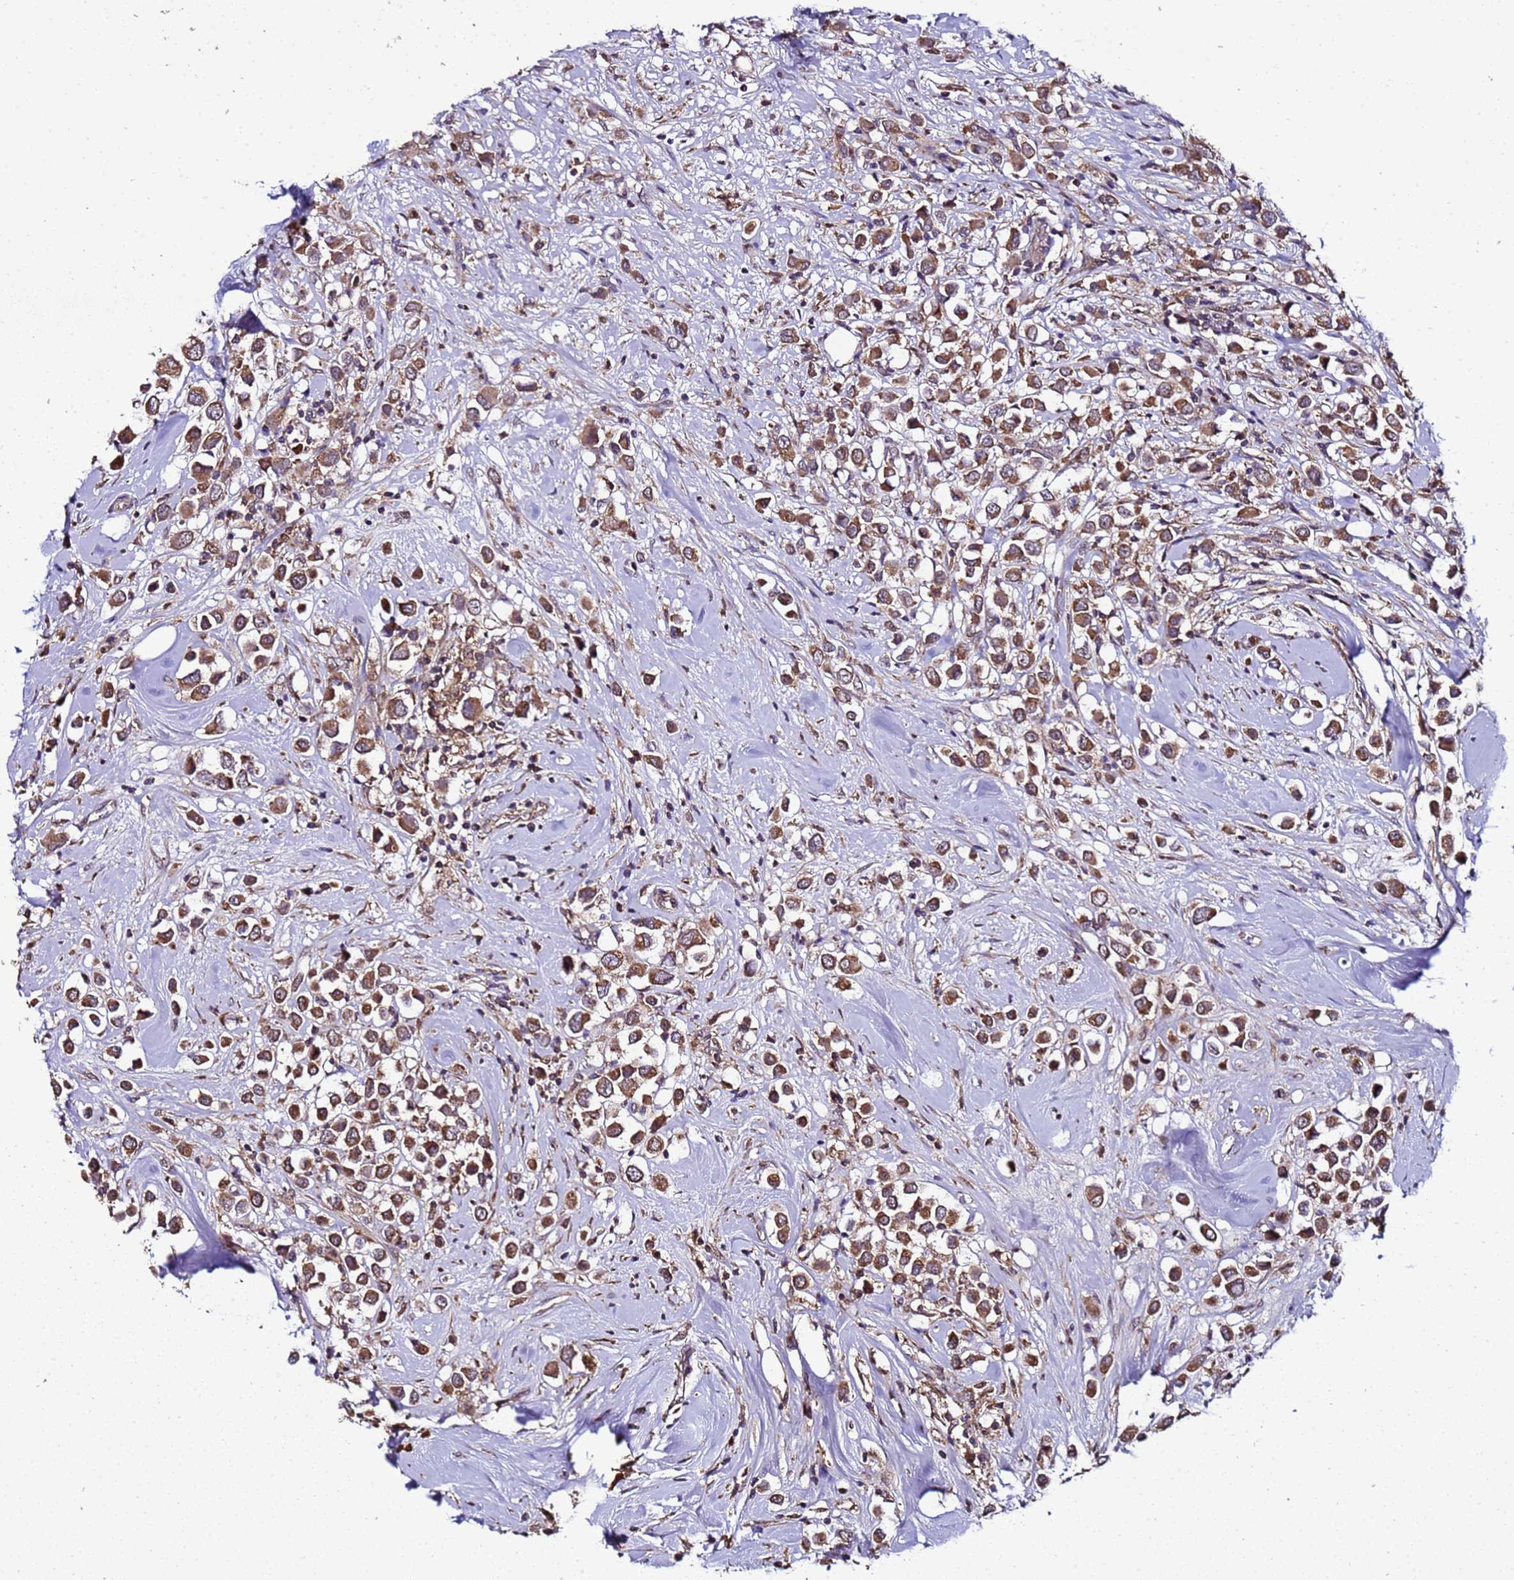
{"staining": {"intensity": "strong", "quantity": ">75%", "location": "cytoplasmic/membranous"}, "tissue": "breast cancer", "cell_type": "Tumor cells", "image_type": "cancer", "snomed": [{"axis": "morphology", "description": "Duct carcinoma"}, {"axis": "topography", "description": "Breast"}], "caption": "This micrograph exhibits immunohistochemistry staining of human infiltrating ductal carcinoma (breast), with high strong cytoplasmic/membranous positivity in about >75% of tumor cells.", "gene": "HSPBAP1", "patient": {"sex": "female", "age": 61}}